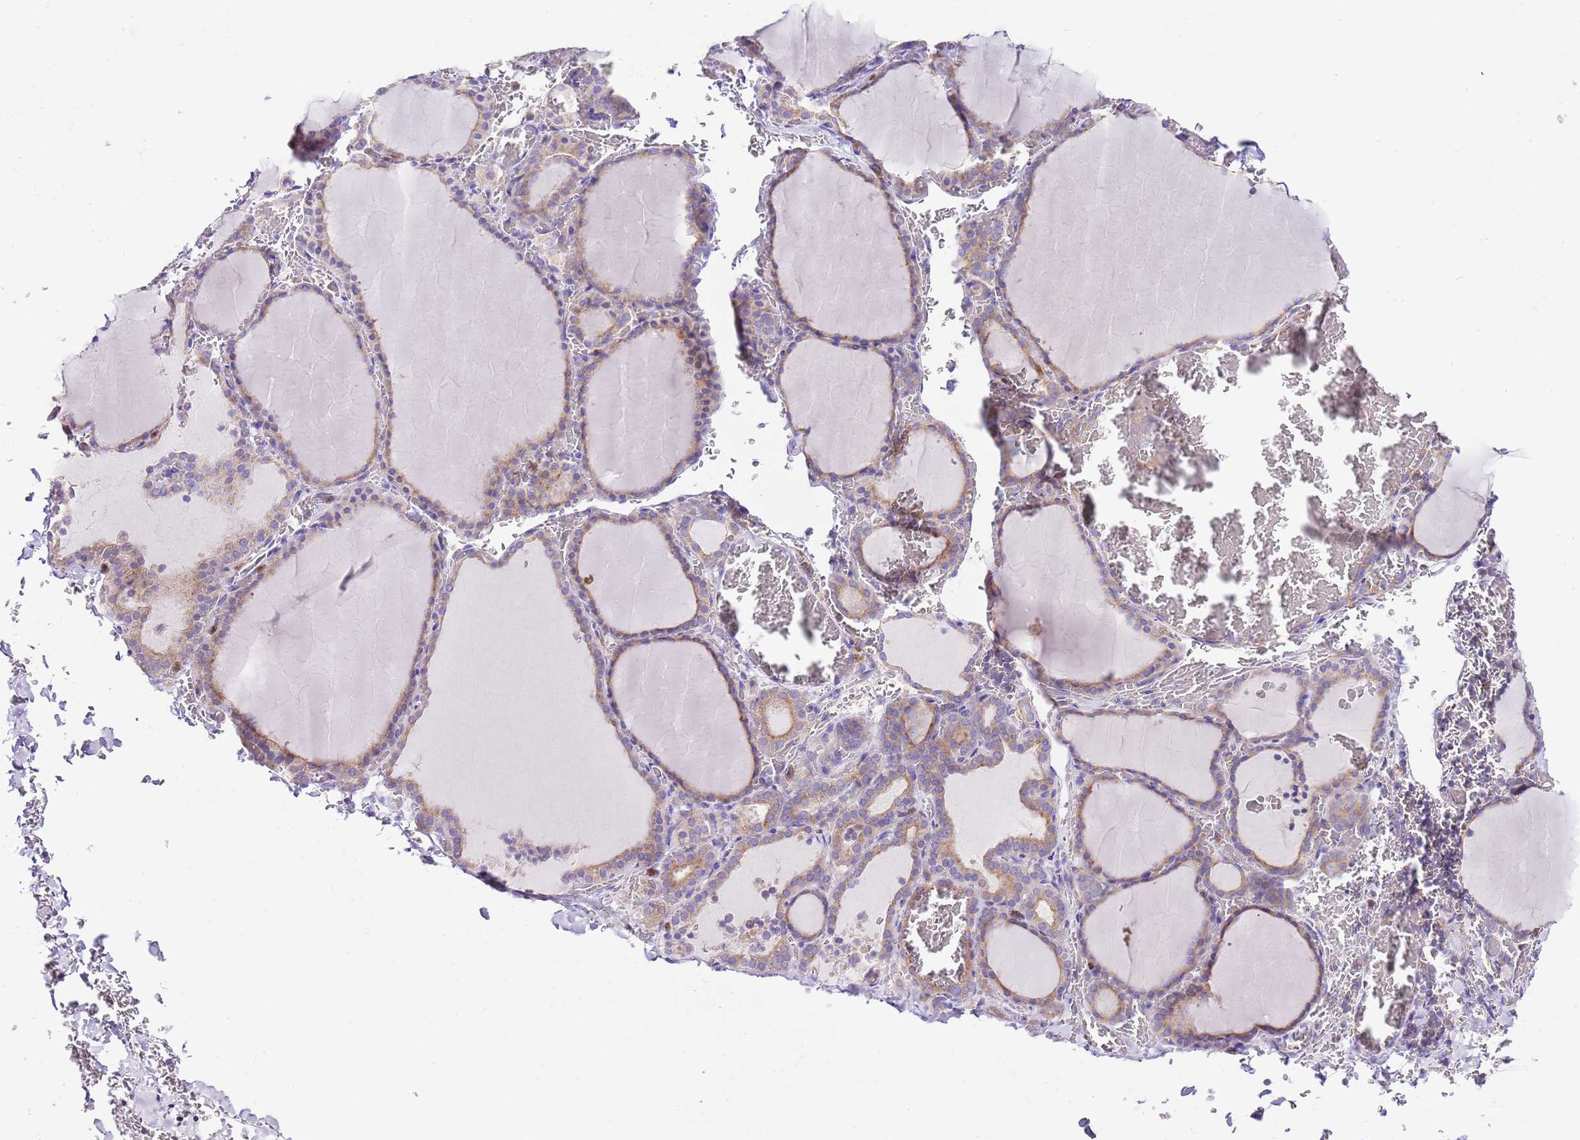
{"staining": {"intensity": "moderate", "quantity": ">75%", "location": "cytoplasmic/membranous"}, "tissue": "thyroid gland", "cell_type": "Glandular cells", "image_type": "normal", "snomed": [{"axis": "morphology", "description": "Normal tissue, NOS"}, {"axis": "topography", "description": "Thyroid gland"}], "caption": "IHC of benign human thyroid gland exhibits medium levels of moderate cytoplasmic/membranous expression in approximately >75% of glandular cells.", "gene": "RPS10", "patient": {"sex": "female", "age": 39}}